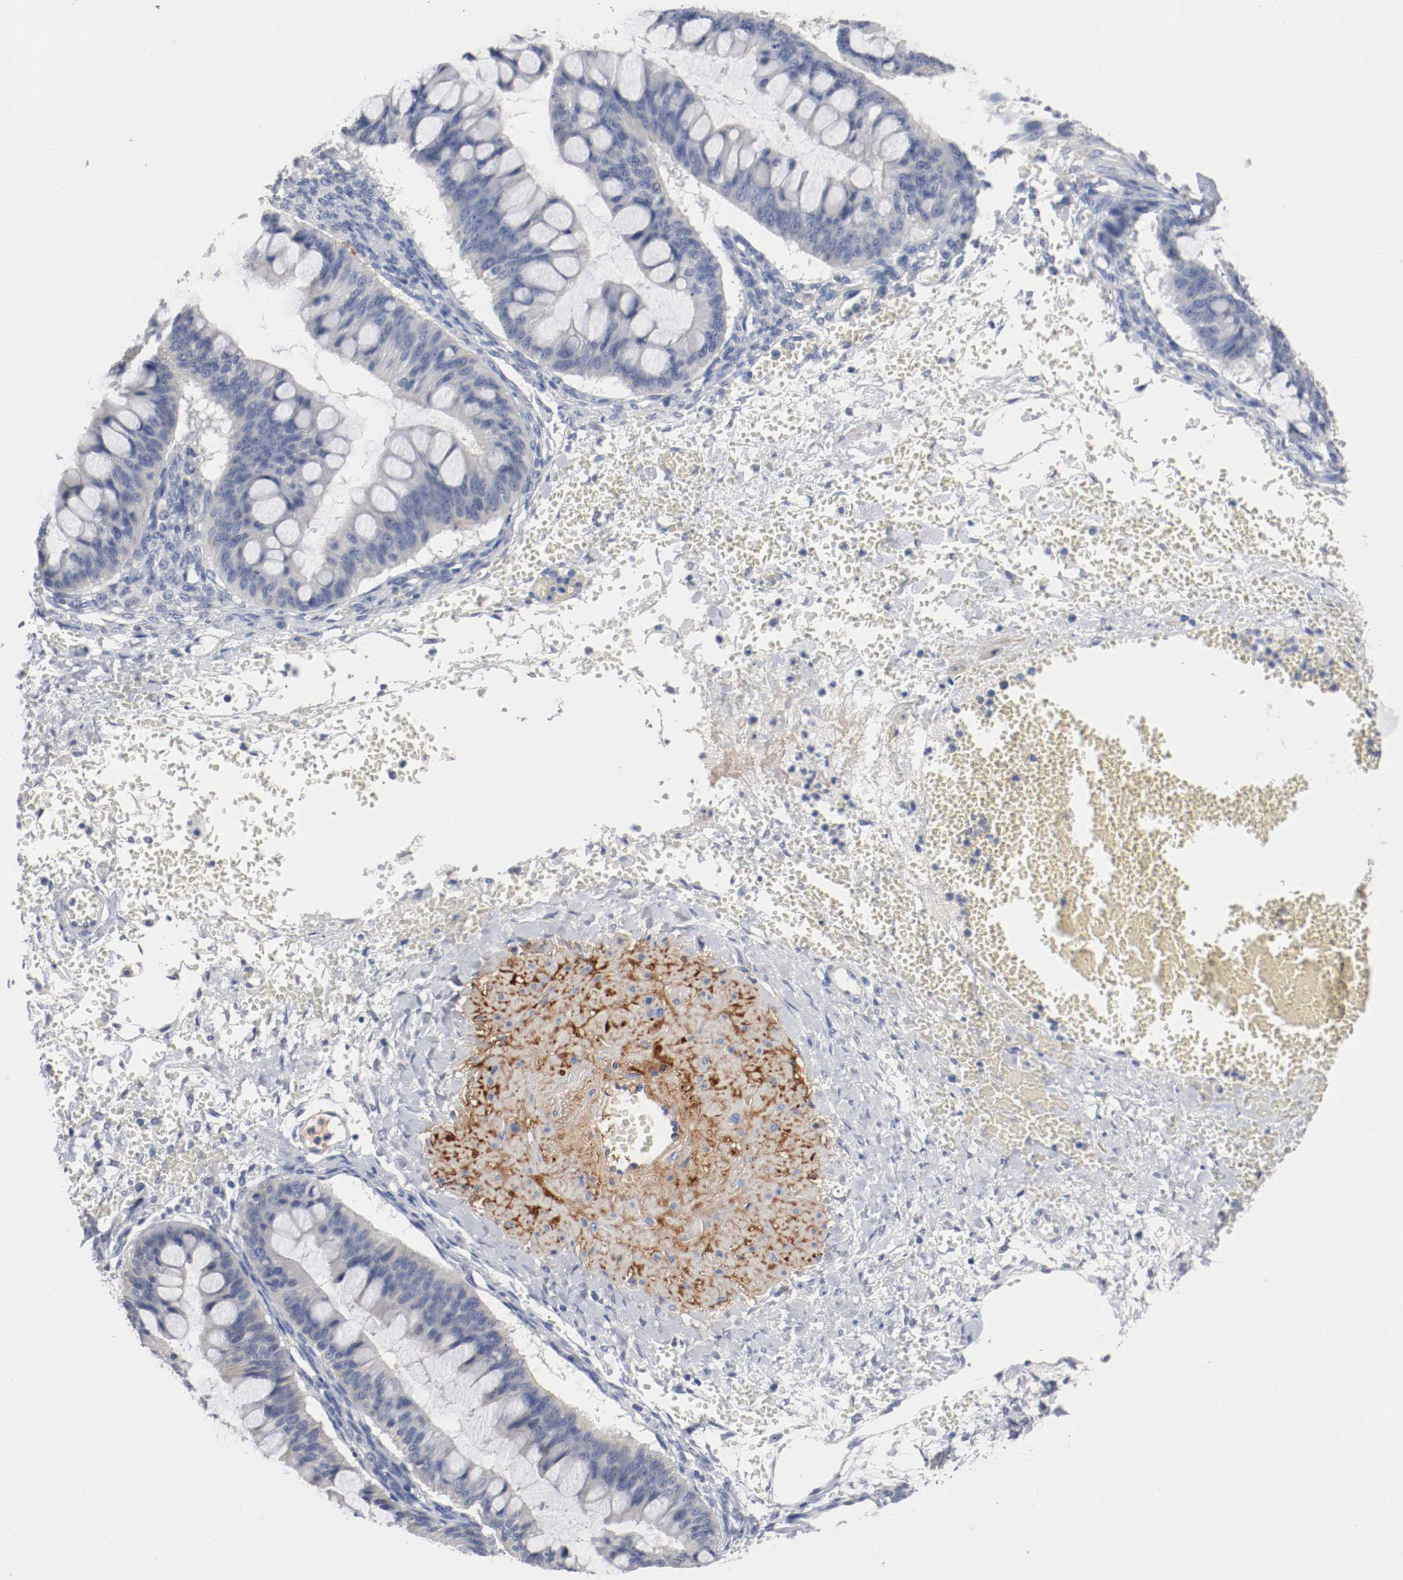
{"staining": {"intensity": "weak", "quantity": "<25%", "location": "cytoplasmic/membranous"}, "tissue": "ovarian cancer", "cell_type": "Tumor cells", "image_type": "cancer", "snomed": [{"axis": "morphology", "description": "Cystadenocarcinoma, mucinous, NOS"}, {"axis": "topography", "description": "Ovary"}], "caption": "The image exhibits no significant positivity in tumor cells of ovarian cancer.", "gene": "TNC", "patient": {"sex": "female", "age": 73}}